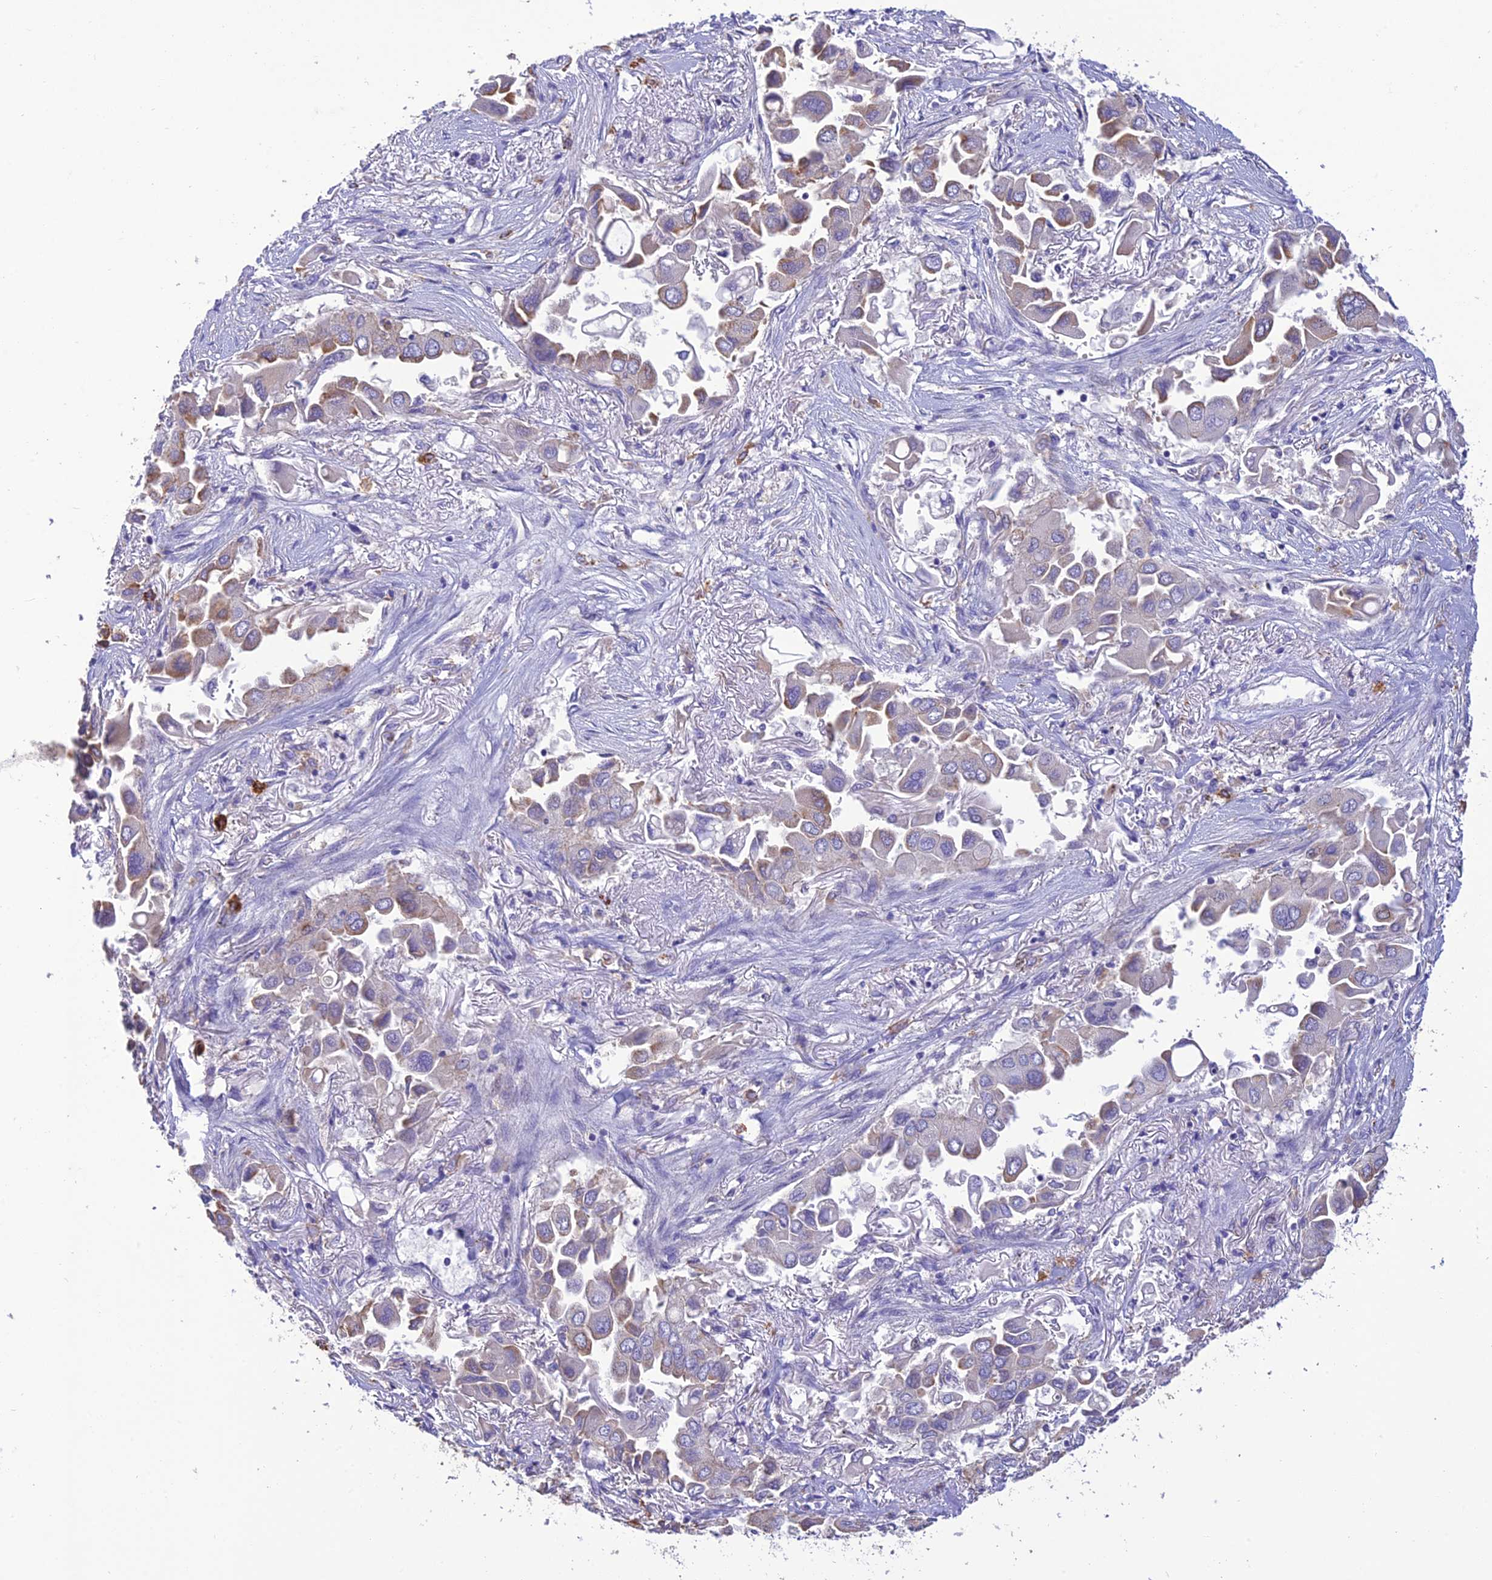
{"staining": {"intensity": "moderate", "quantity": "<25%", "location": "cytoplasmic/membranous"}, "tissue": "lung cancer", "cell_type": "Tumor cells", "image_type": "cancer", "snomed": [{"axis": "morphology", "description": "Adenocarcinoma, NOS"}, {"axis": "topography", "description": "Lung"}], "caption": "Immunohistochemical staining of adenocarcinoma (lung) displays low levels of moderate cytoplasmic/membranous protein positivity in about <25% of tumor cells.", "gene": "SFT2D2", "patient": {"sex": "female", "age": 76}}